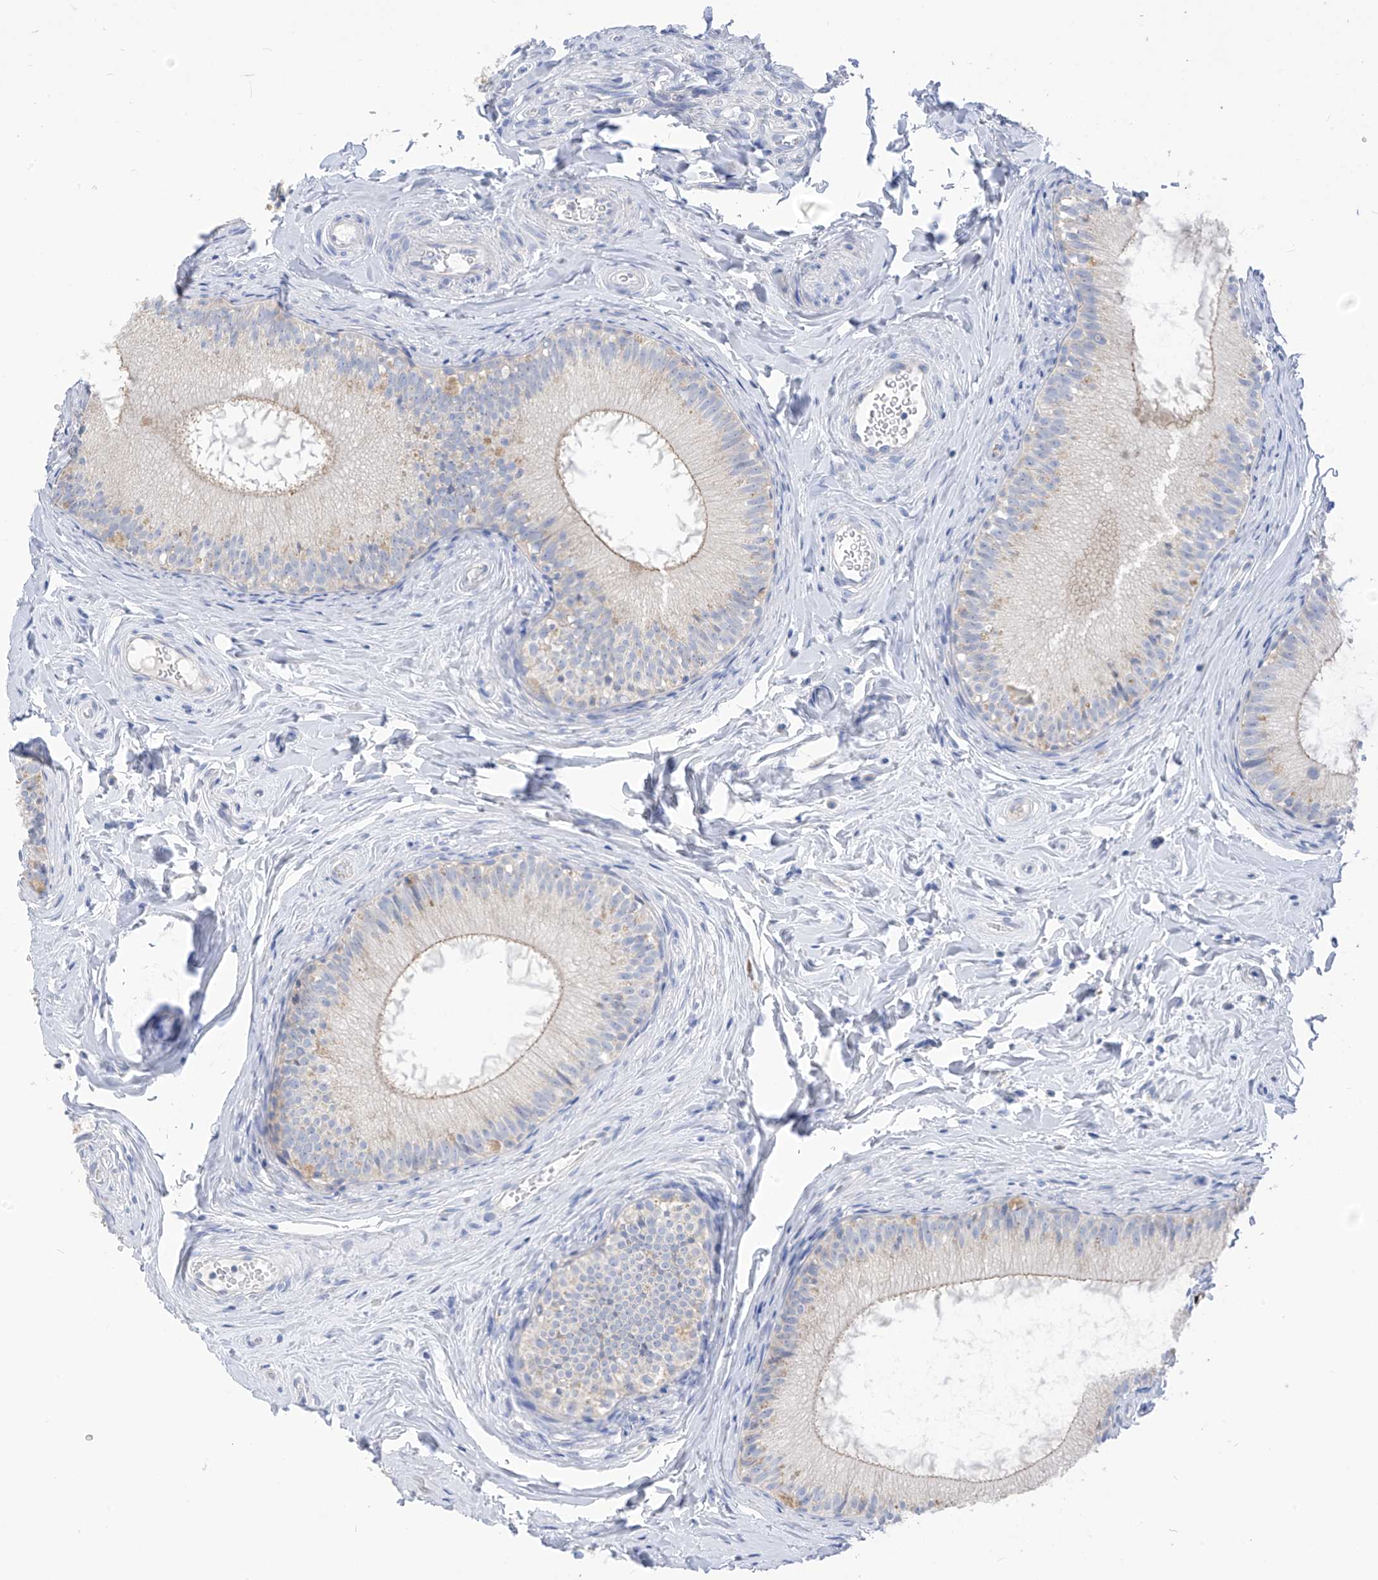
{"staining": {"intensity": "moderate", "quantity": "<25%", "location": "cytoplasmic/membranous"}, "tissue": "epididymis", "cell_type": "Glandular cells", "image_type": "normal", "snomed": [{"axis": "morphology", "description": "Normal tissue, NOS"}, {"axis": "topography", "description": "Epididymis"}], "caption": "A high-resolution image shows immunohistochemistry (IHC) staining of benign epididymis, which reveals moderate cytoplasmic/membranous staining in about <25% of glandular cells.", "gene": "ZNF404", "patient": {"sex": "male", "age": 34}}